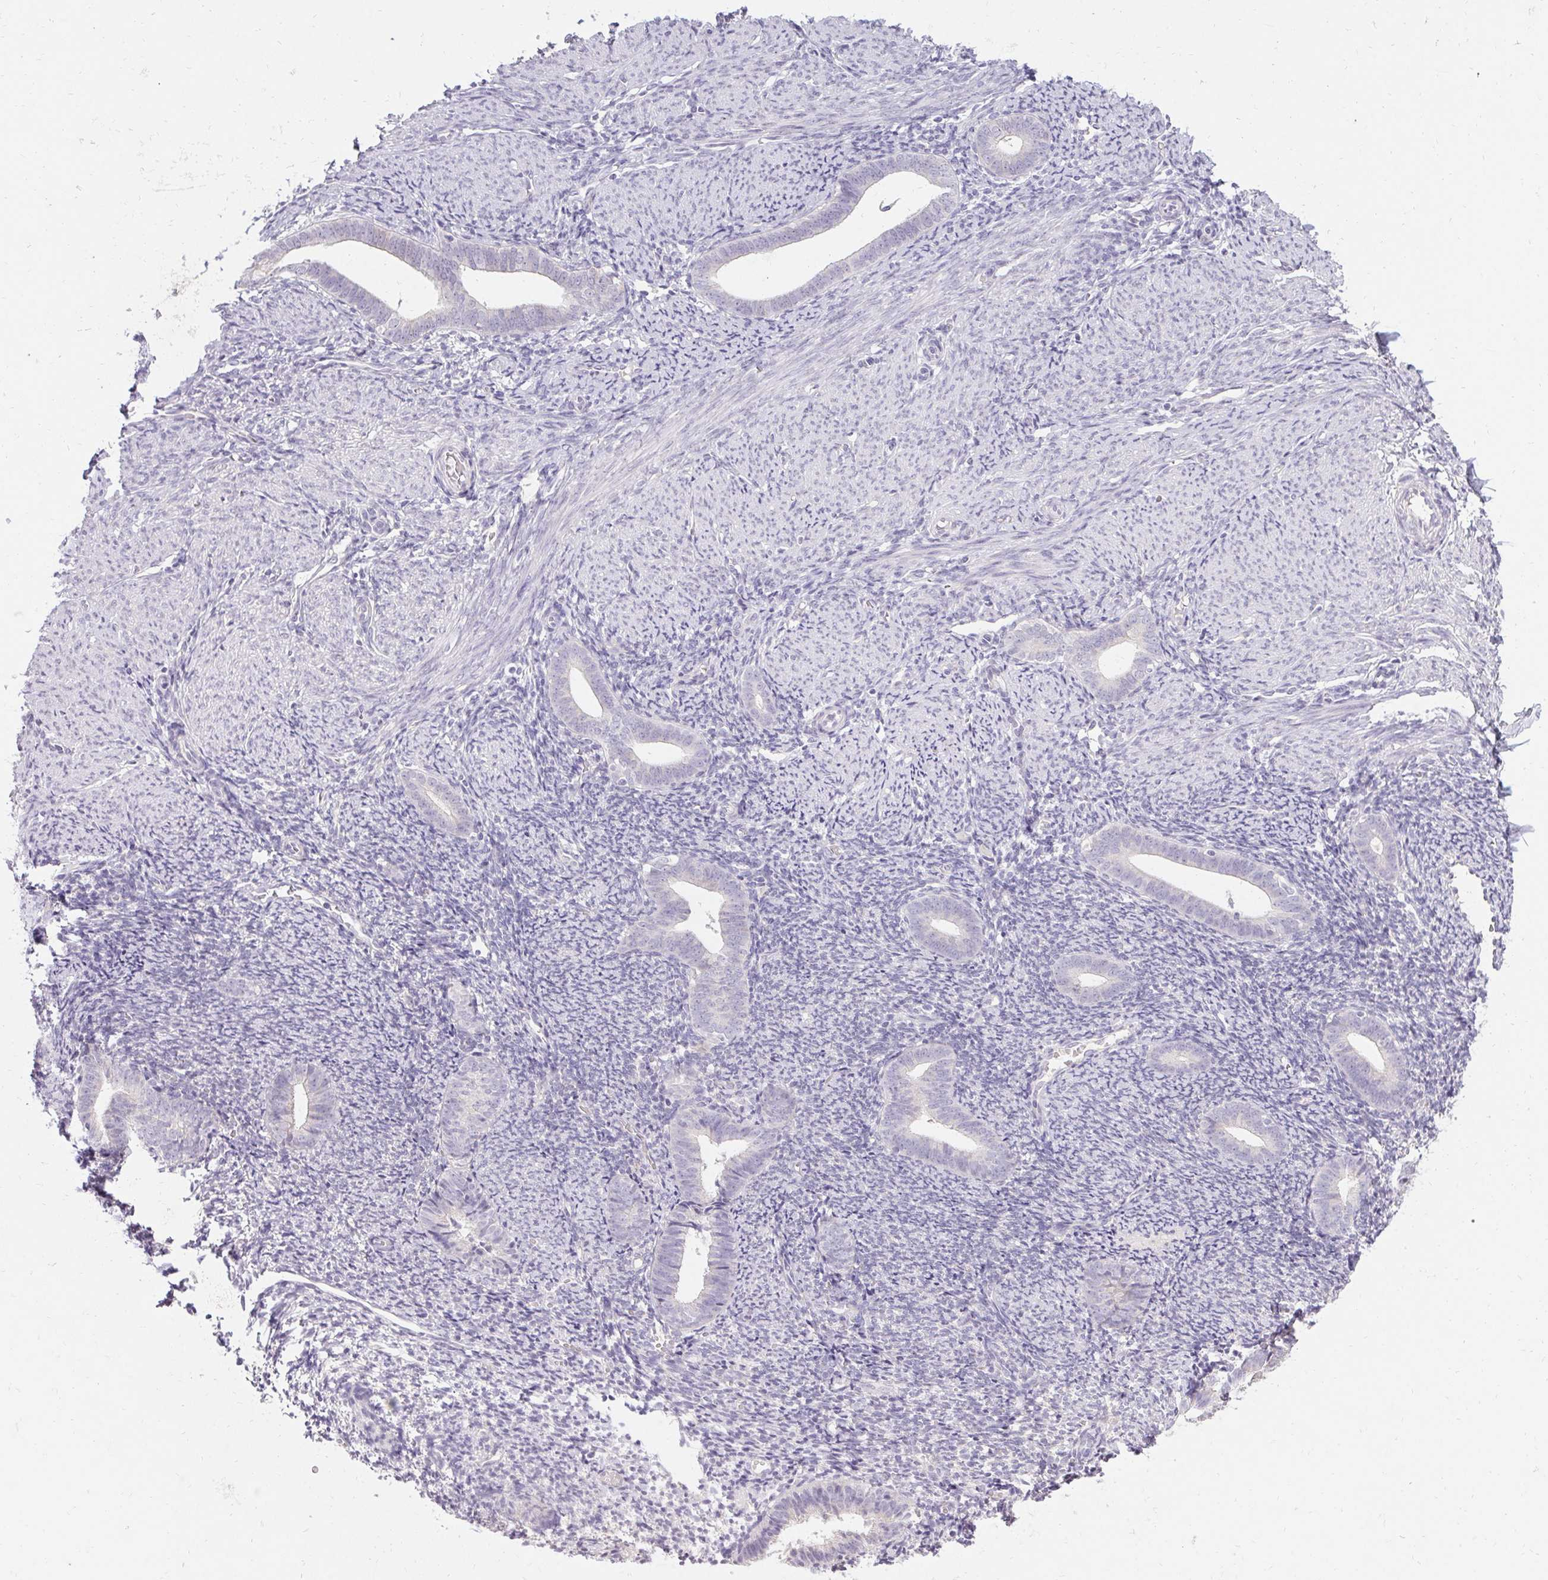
{"staining": {"intensity": "negative", "quantity": "none", "location": "none"}, "tissue": "endometrium", "cell_type": "Cells in endometrial stroma", "image_type": "normal", "snomed": [{"axis": "morphology", "description": "Normal tissue, NOS"}, {"axis": "topography", "description": "Endometrium"}], "caption": "Normal endometrium was stained to show a protein in brown. There is no significant positivity in cells in endometrial stroma.", "gene": "HSD17B3", "patient": {"sex": "female", "age": 39}}